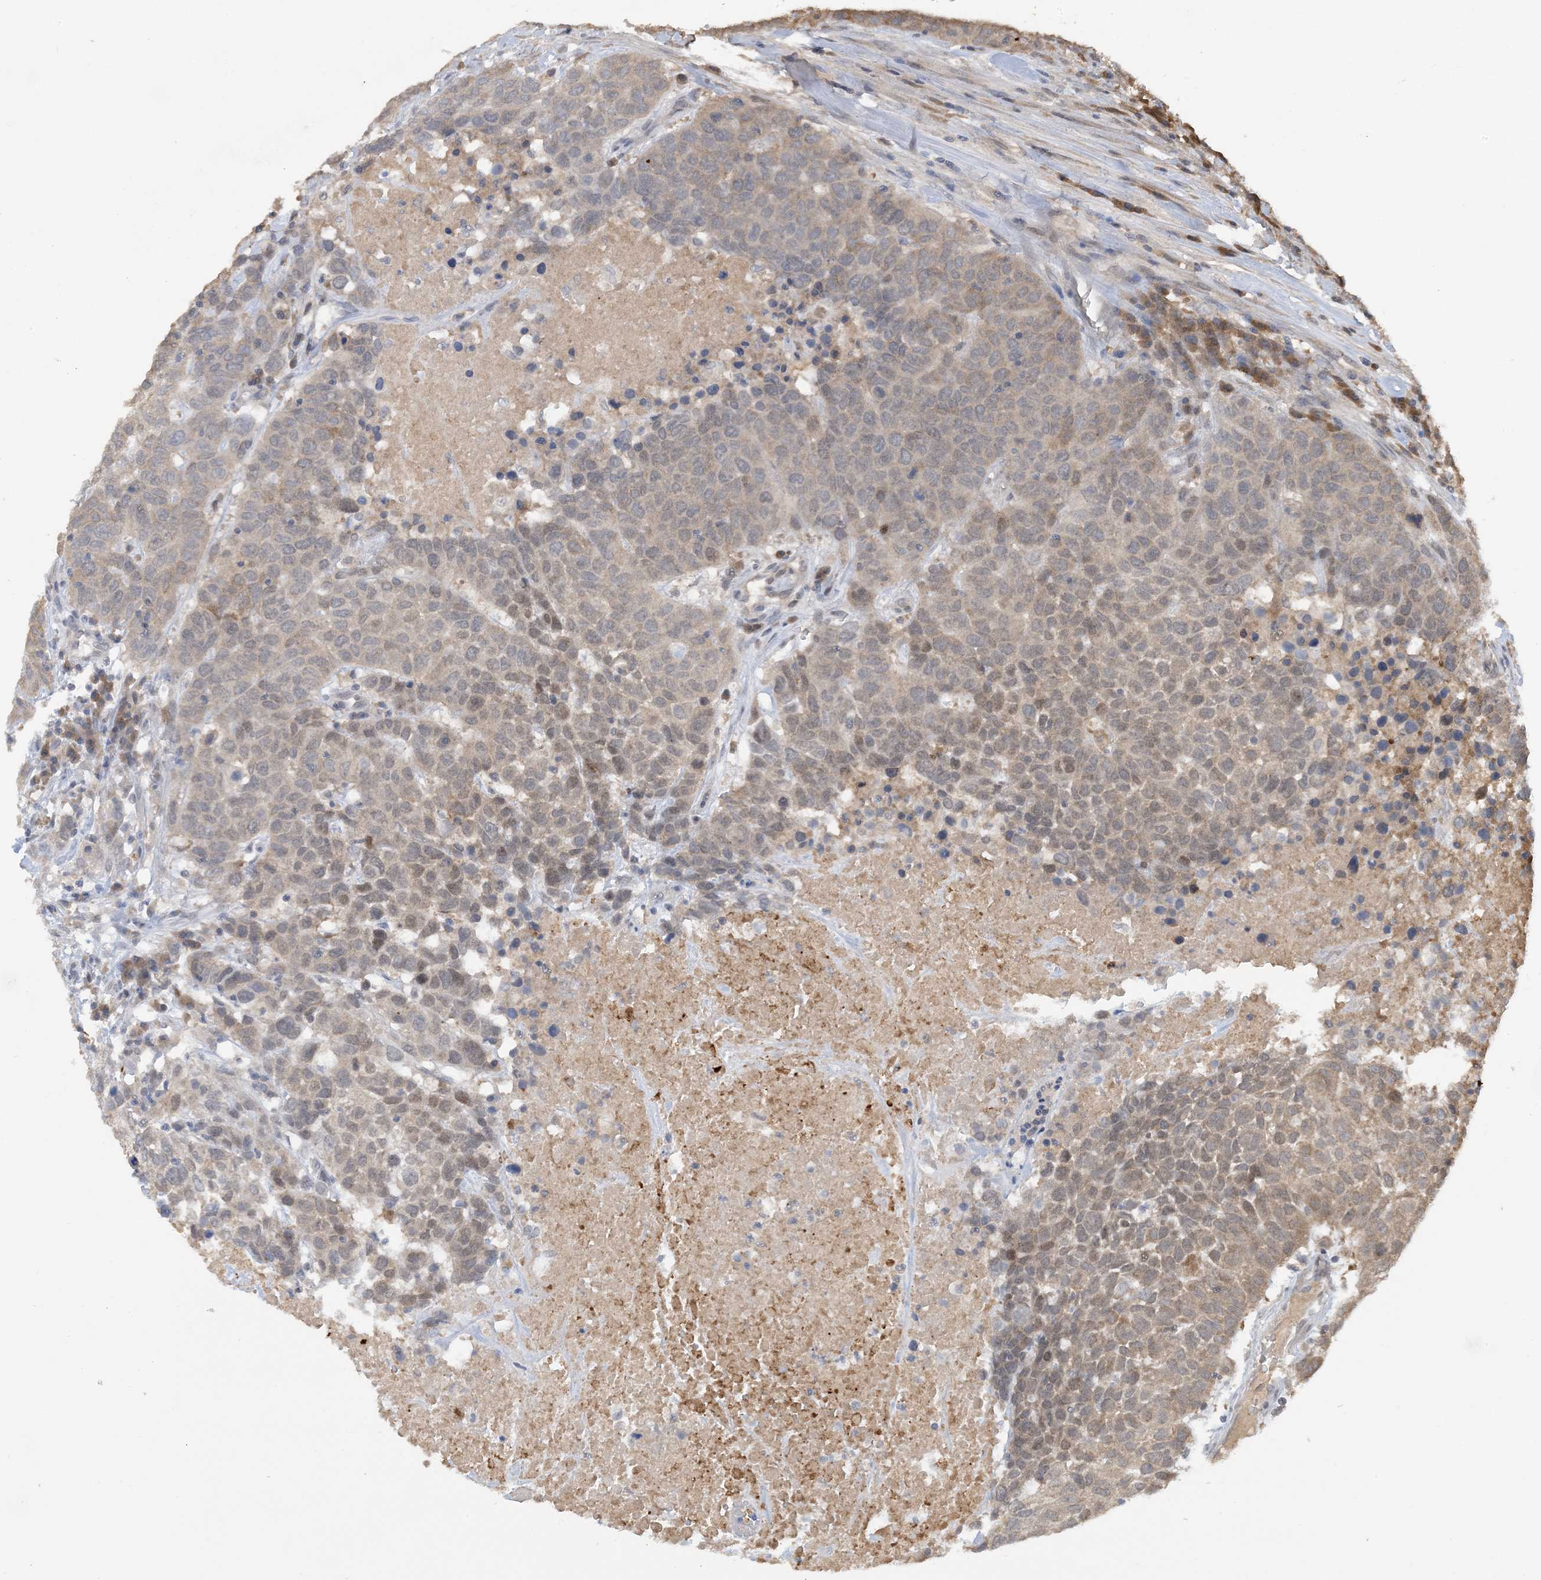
{"staining": {"intensity": "weak", "quantity": "25%-75%", "location": "cytoplasmic/membranous,nuclear"}, "tissue": "head and neck cancer", "cell_type": "Tumor cells", "image_type": "cancer", "snomed": [{"axis": "morphology", "description": "Squamous cell carcinoma, NOS"}, {"axis": "topography", "description": "Head-Neck"}], "caption": "This is a micrograph of IHC staining of head and neck cancer, which shows weak expression in the cytoplasmic/membranous and nuclear of tumor cells.", "gene": "ACYP2", "patient": {"sex": "male", "age": 66}}